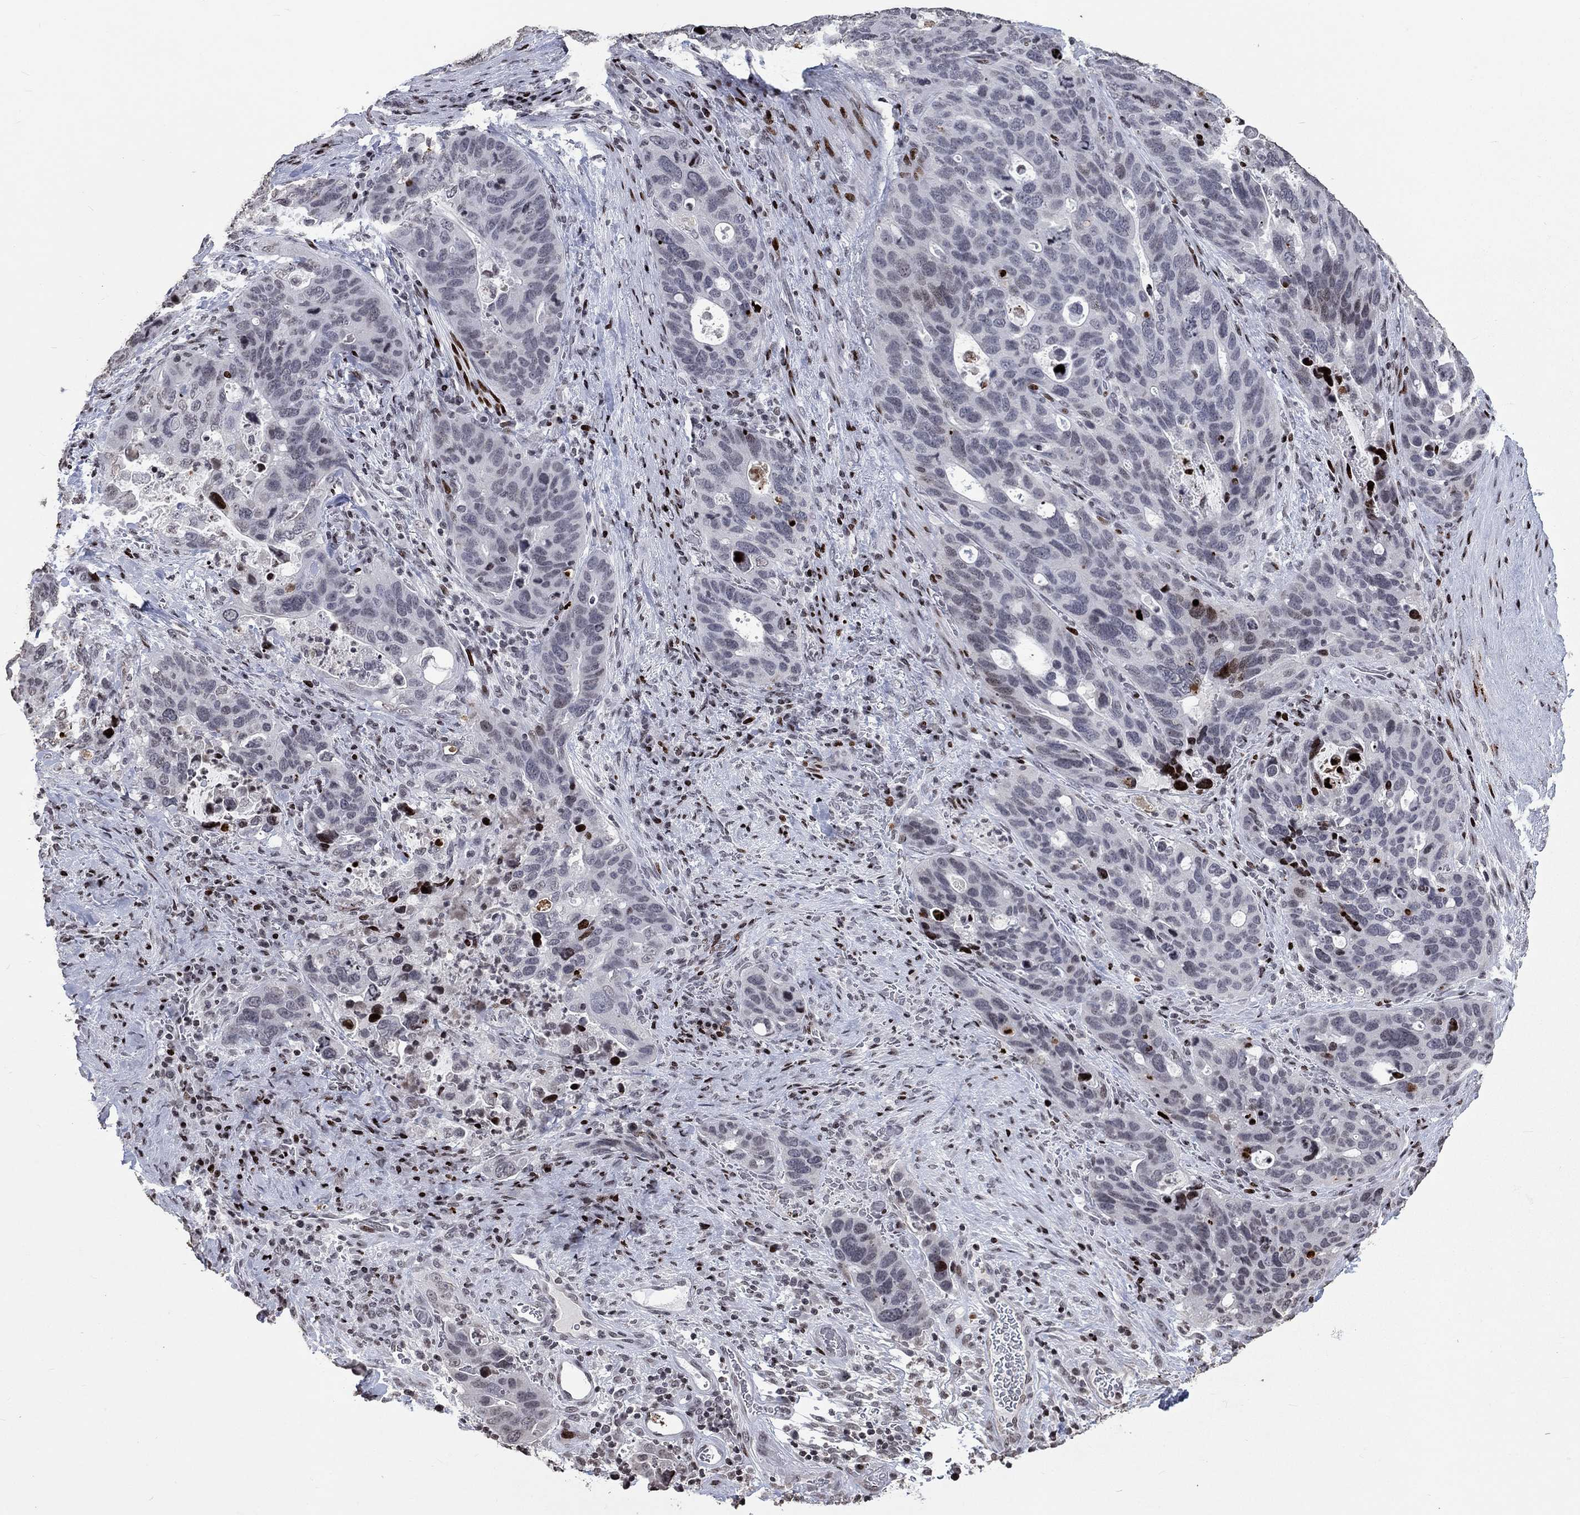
{"staining": {"intensity": "moderate", "quantity": "<25%", "location": "nuclear"}, "tissue": "stomach cancer", "cell_type": "Tumor cells", "image_type": "cancer", "snomed": [{"axis": "morphology", "description": "Adenocarcinoma, NOS"}, {"axis": "topography", "description": "Stomach"}], "caption": "Approximately <25% of tumor cells in stomach cancer (adenocarcinoma) display moderate nuclear protein positivity as visualized by brown immunohistochemical staining.", "gene": "SRSF3", "patient": {"sex": "male", "age": 54}}